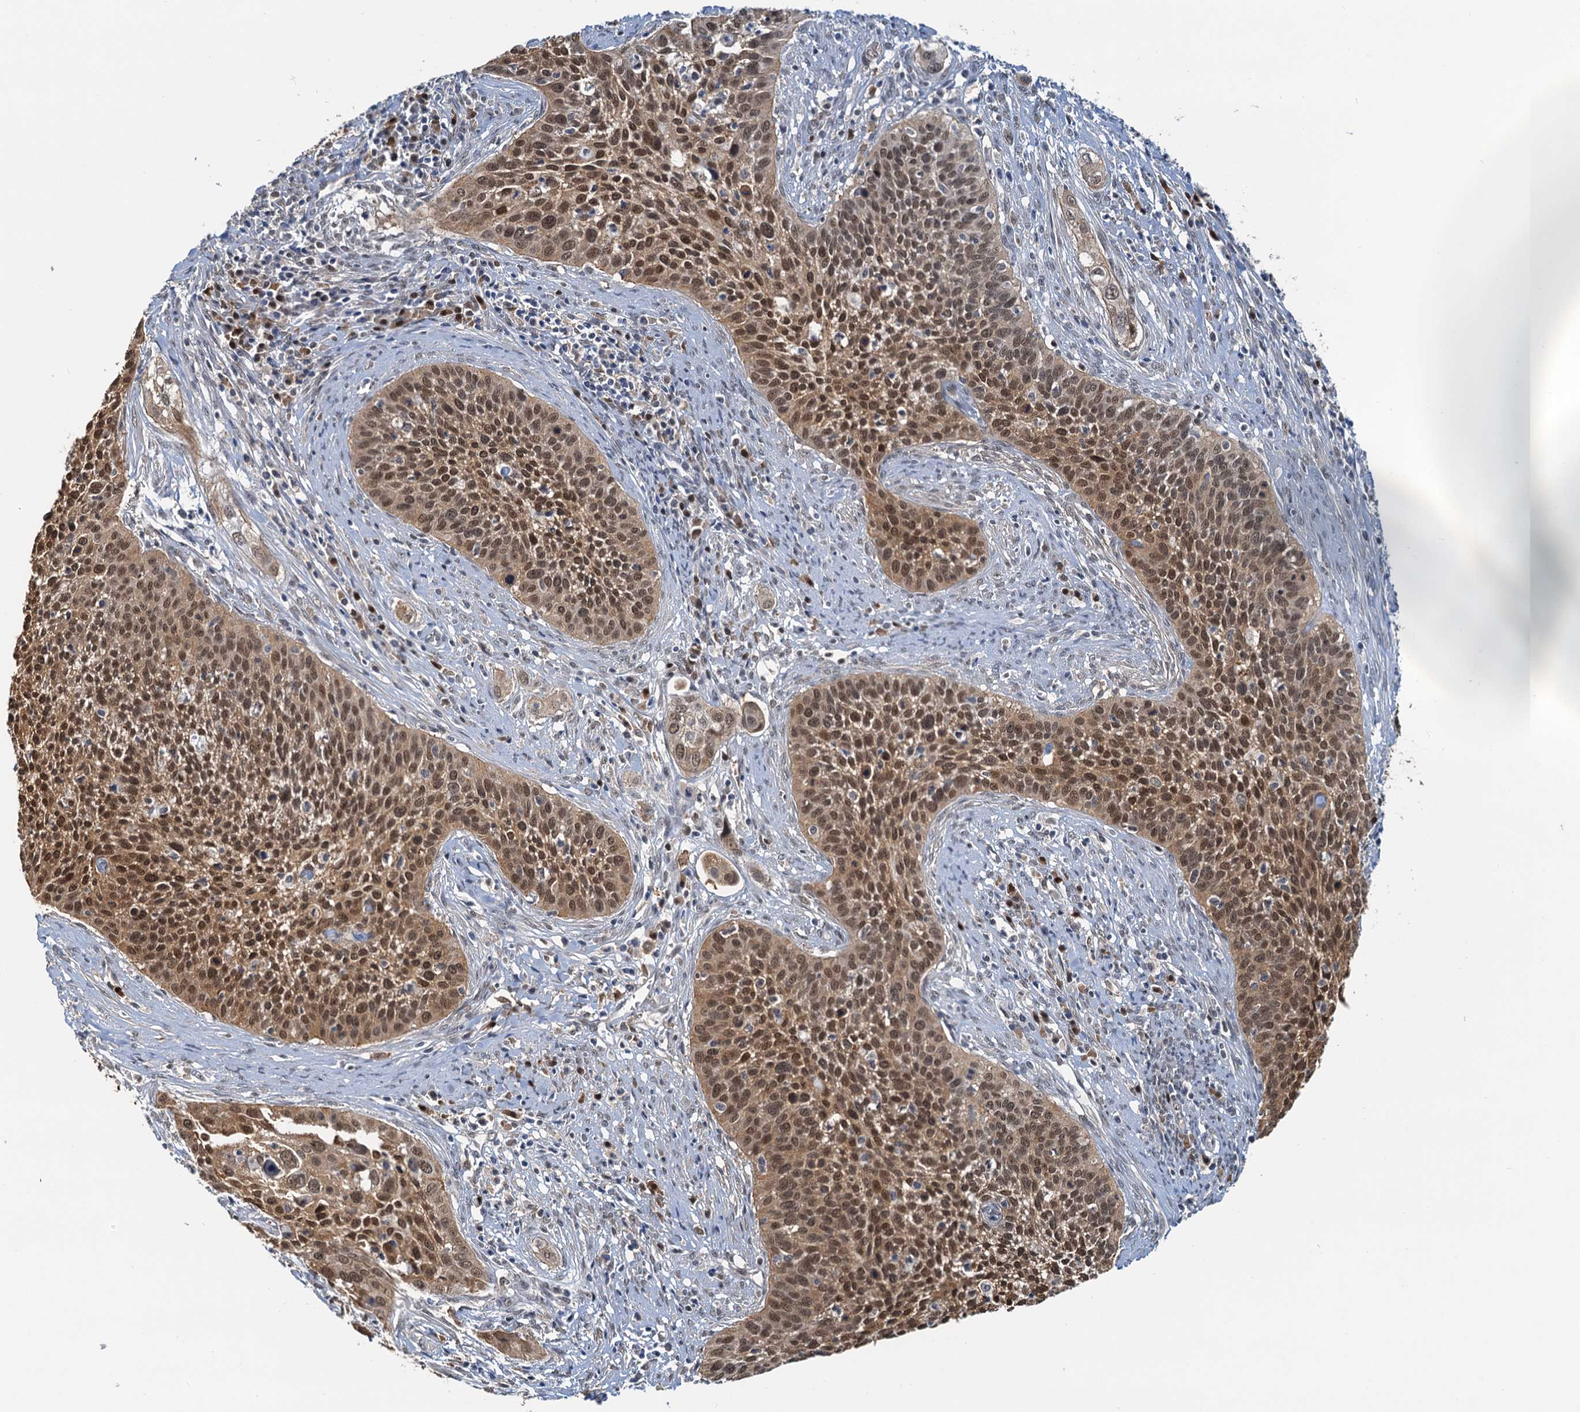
{"staining": {"intensity": "moderate", "quantity": ">75%", "location": "cytoplasmic/membranous,nuclear"}, "tissue": "cervical cancer", "cell_type": "Tumor cells", "image_type": "cancer", "snomed": [{"axis": "morphology", "description": "Squamous cell carcinoma, NOS"}, {"axis": "topography", "description": "Cervix"}], "caption": "A high-resolution image shows immunohistochemistry (IHC) staining of cervical squamous cell carcinoma, which demonstrates moderate cytoplasmic/membranous and nuclear expression in about >75% of tumor cells.", "gene": "SPINDOC", "patient": {"sex": "female", "age": 34}}